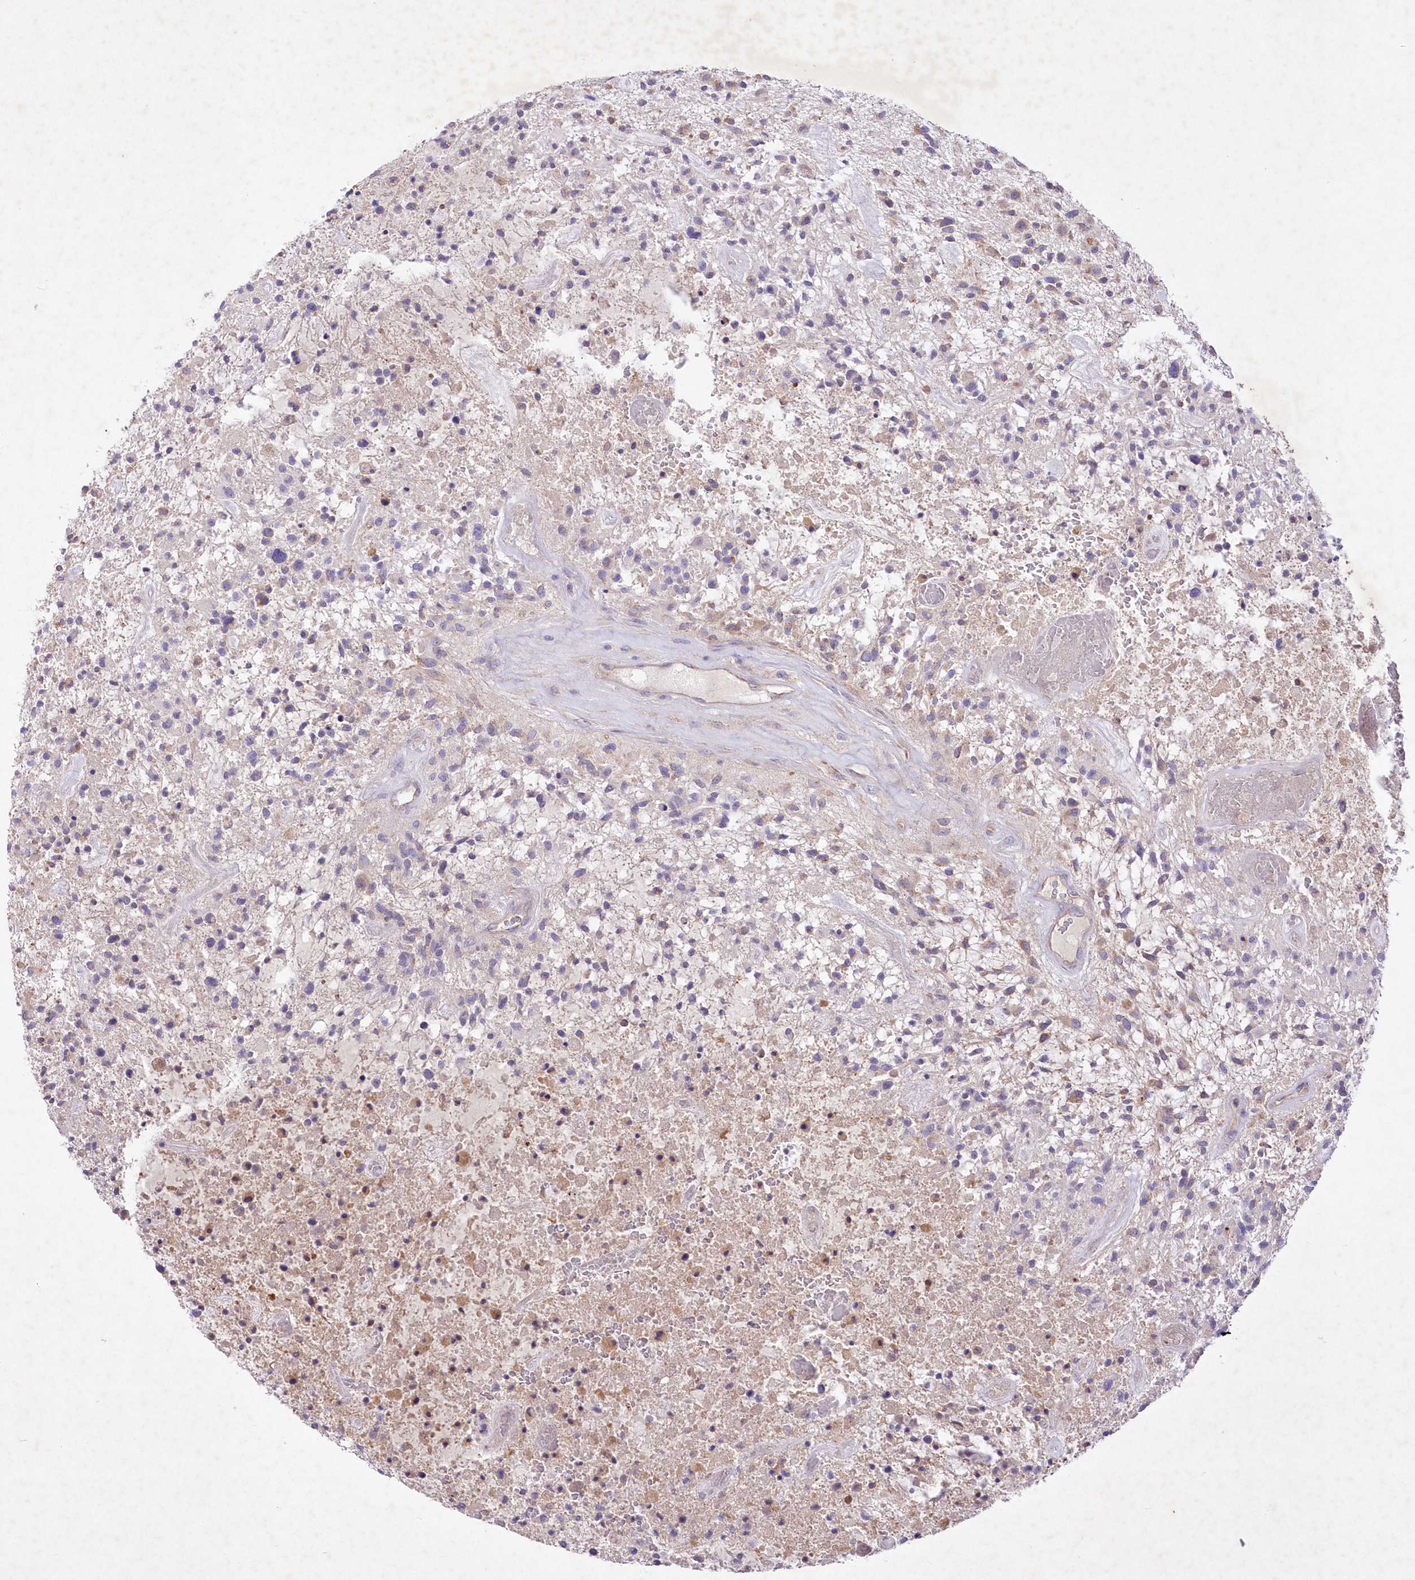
{"staining": {"intensity": "weak", "quantity": "25%-75%", "location": "cytoplasmic/membranous"}, "tissue": "glioma", "cell_type": "Tumor cells", "image_type": "cancer", "snomed": [{"axis": "morphology", "description": "Glioma, malignant, High grade"}, {"axis": "topography", "description": "Brain"}], "caption": "IHC staining of glioma, which displays low levels of weak cytoplasmic/membranous staining in about 25%-75% of tumor cells indicating weak cytoplasmic/membranous protein staining. The staining was performed using DAB (3,3'-diaminobenzidine) (brown) for protein detection and nuclei were counterstained in hematoxylin (blue).", "gene": "ITSN2", "patient": {"sex": "male", "age": 47}}